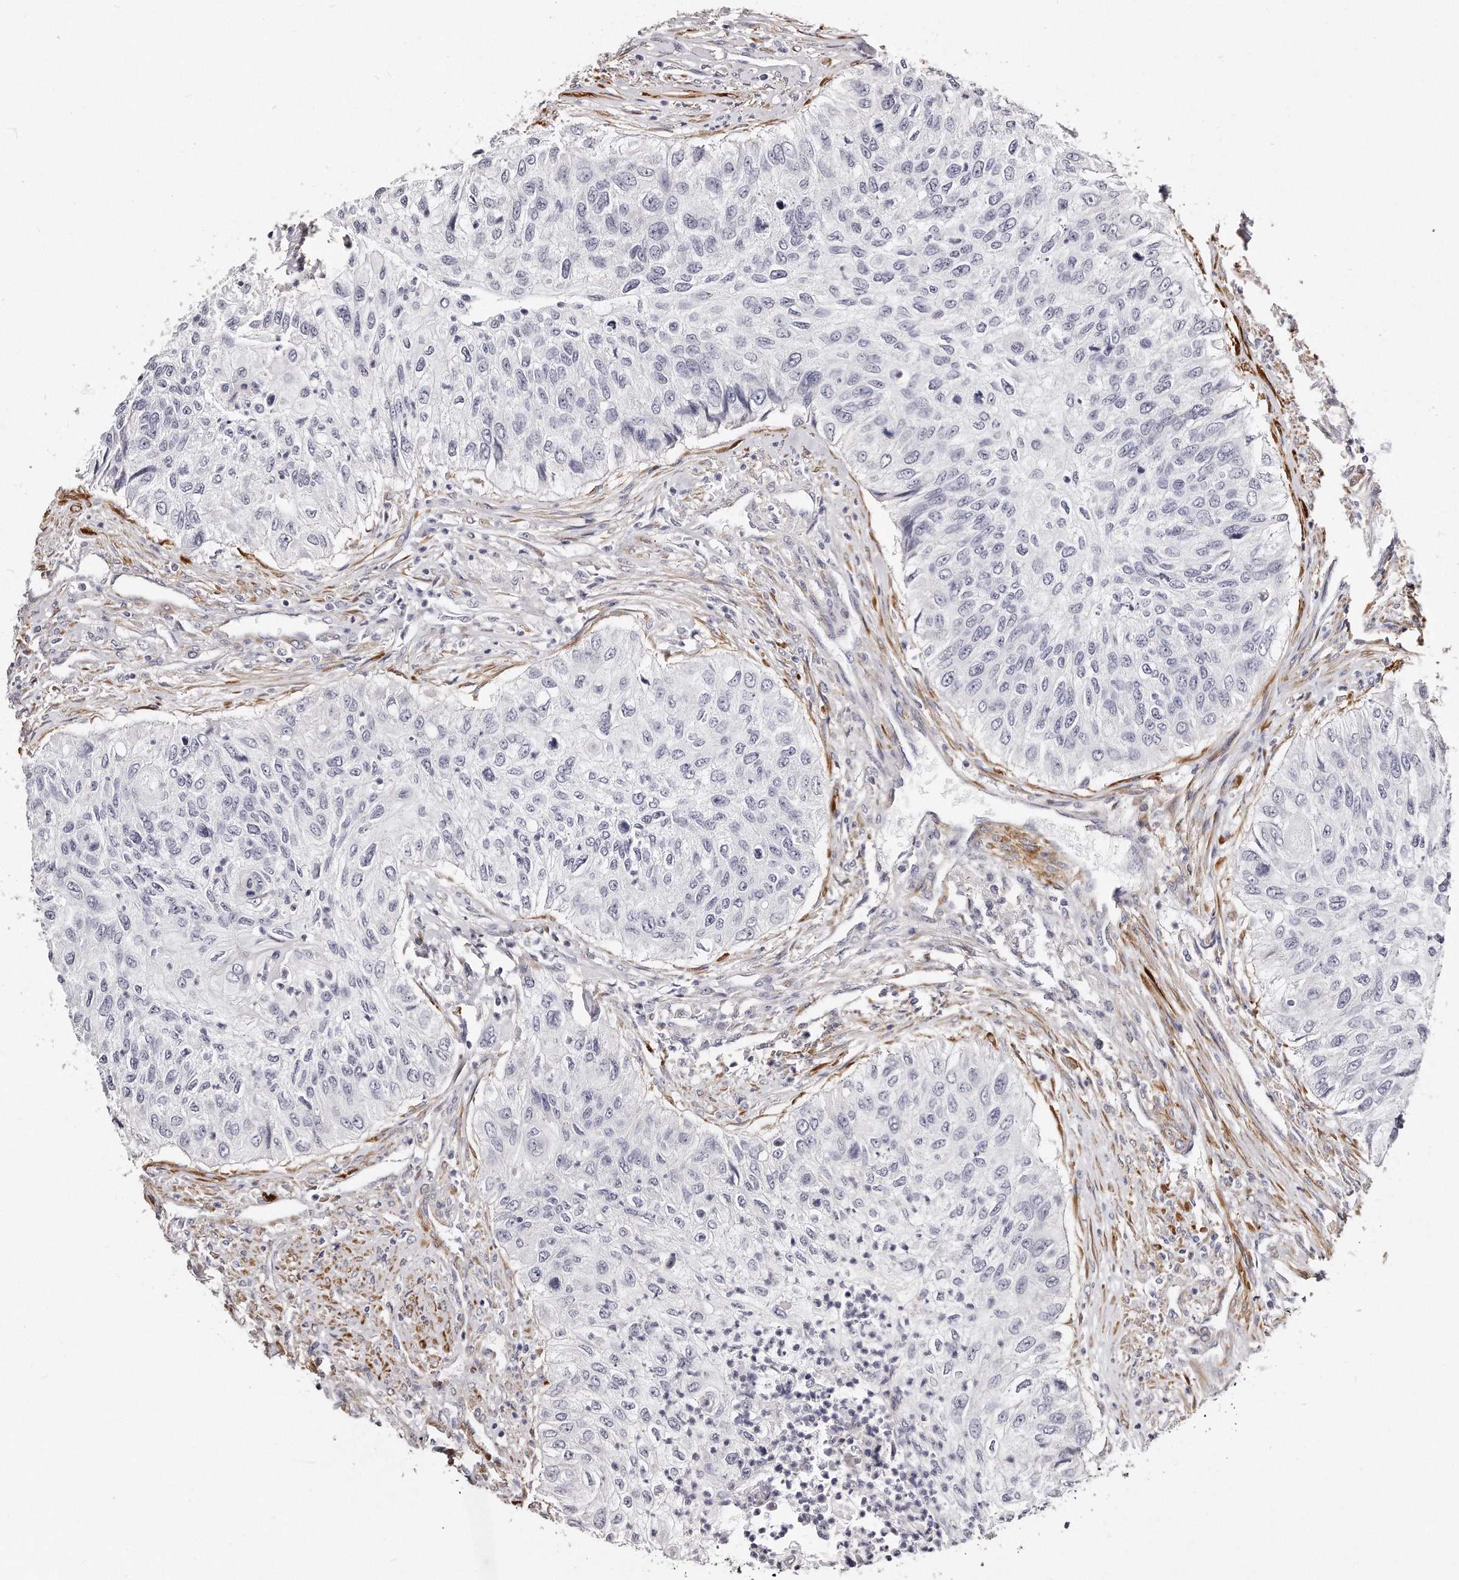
{"staining": {"intensity": "negative", "quantity": "none", "location": "none"}, "tissue": "urothelial cancer", "cell_type": "Tumor cells", "image_type": "cancer", "snomed": [{"axis": "morphology", "description": "Urothelial carcinoma, High grade"}, {"axis": "topography", "description": "Urinary bladder"}], "caption": "A histopathology image of human urothelial cancer is negative for staining in tumor cells.", "gene": "LMOD1", "patient": {"sex": "female", "age": 60}}